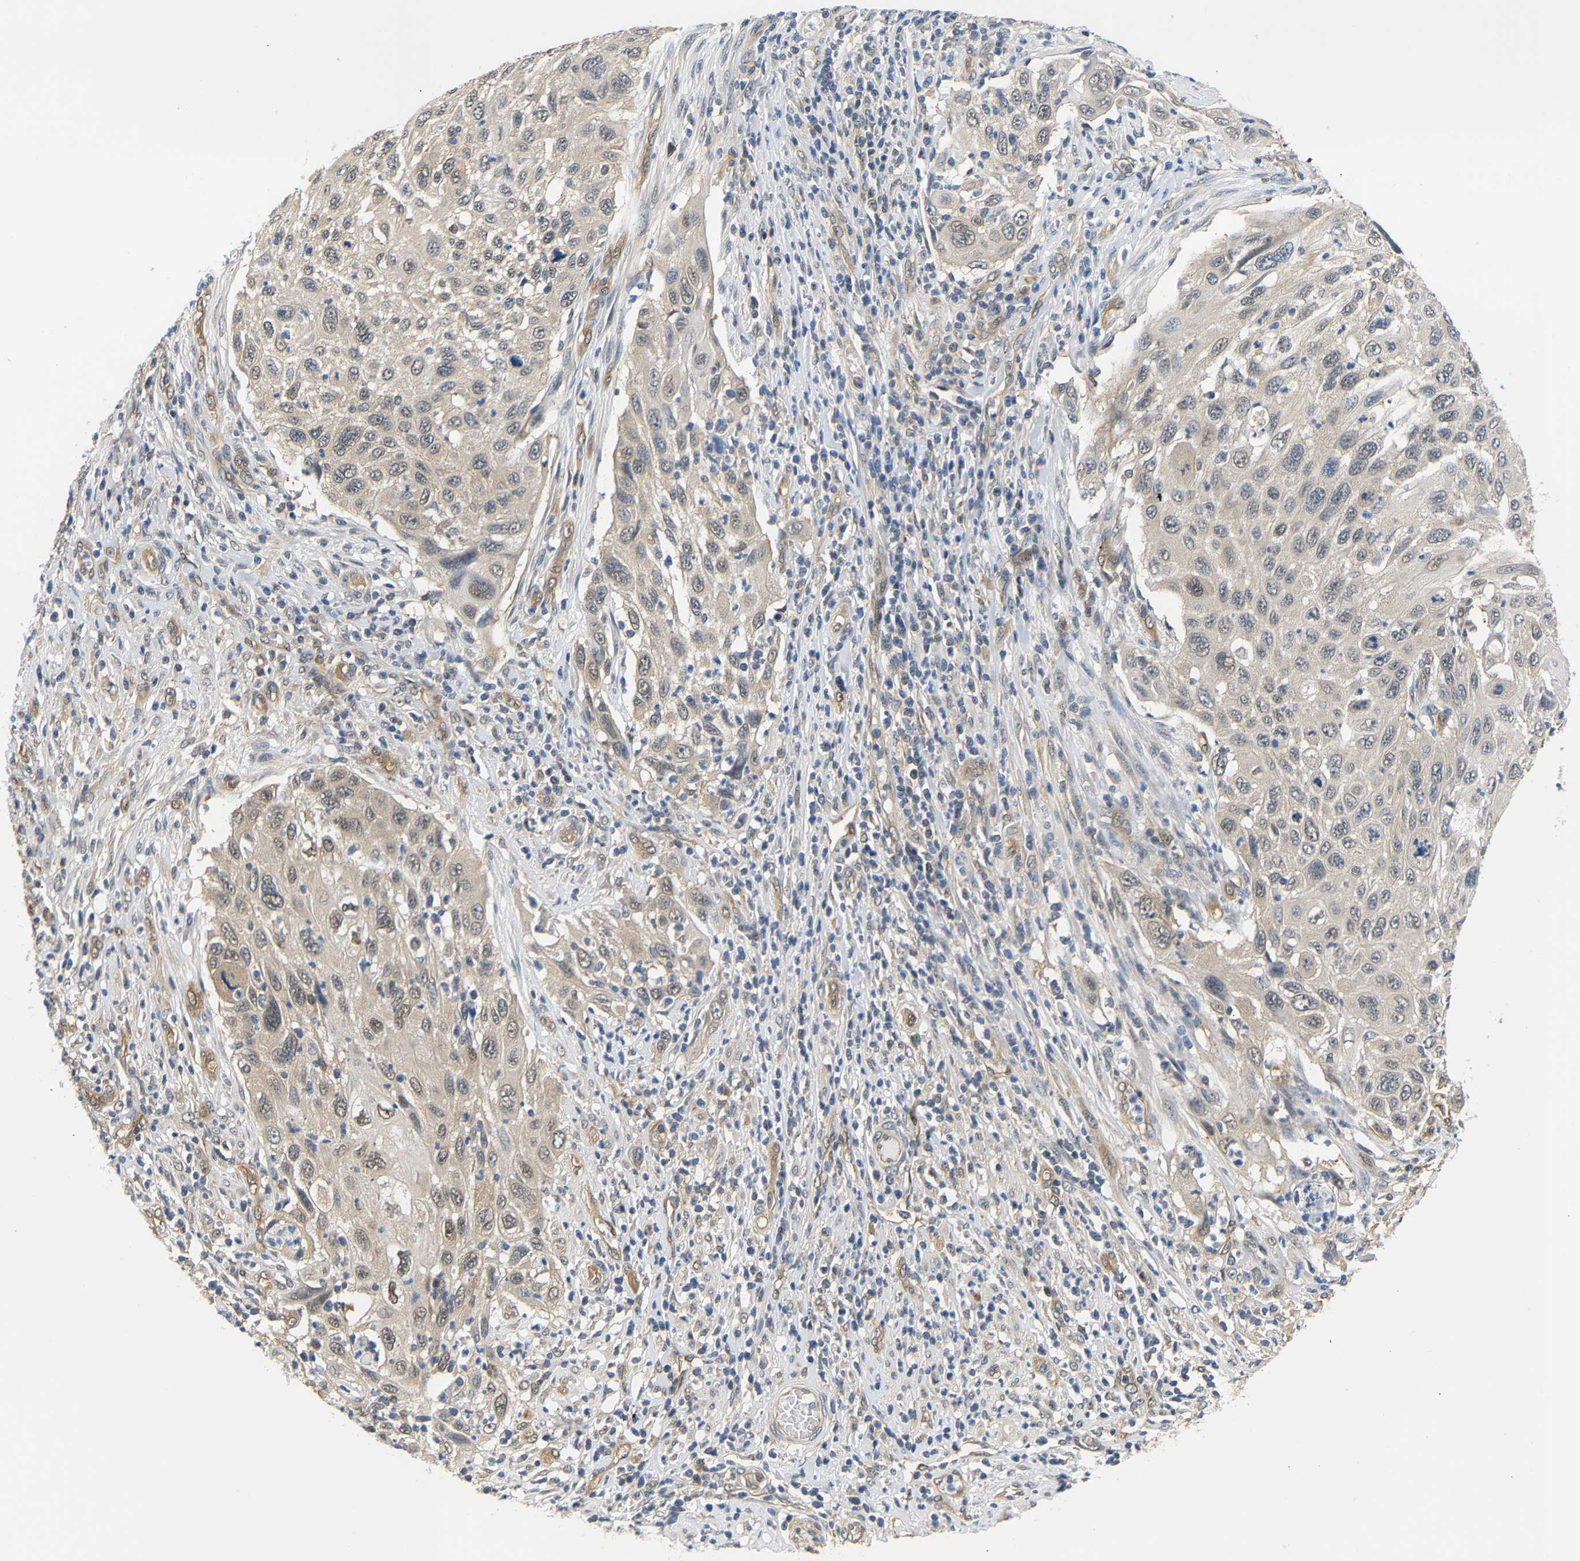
{"staining": {"intensity": "weak", "quantity": ">75%", "location": "cytoplasmic/membranous,nuclear"}, "tissue": "cervical cancer", "cell_type": "Tumor cells", "image_type": "cancer", "snomed": [{"axis": "morphology", "description": "Squamous cell carcinoma, NOS"}, {"axis": "topography", "description": "Cervix"}], "caption": "This histopathology image shows IHC staining of squamous cell carcinoma (cervical), with low weak cytoplasmic/membranous and nuclear expression in approximately >75% of tumor cells.", "gene": "ARHGEF12", "patient": {"sex": "female", "age": 70}}